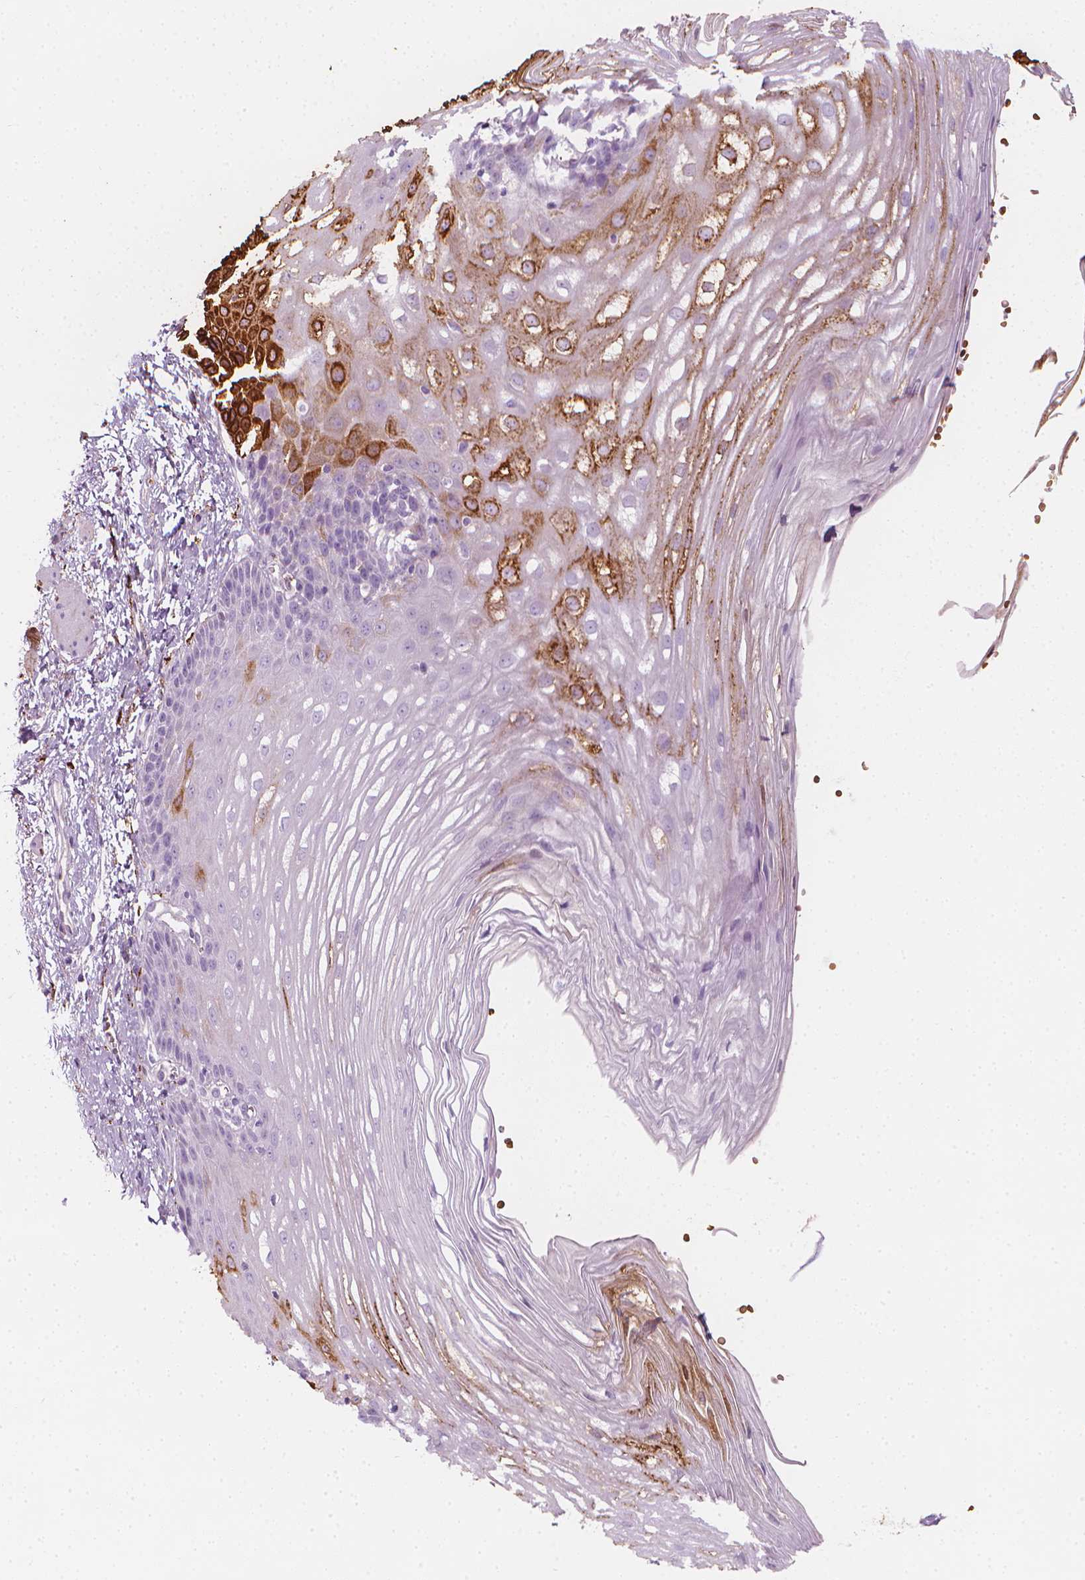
{"staining": {"intensity": "strong", "quantity": "<25%", "location": "cytoplasmic/membranous"}, "tissue": "esophagus", "cell_type": "Squamous epithelial cells", "image_type": "normal", "snomed": [{"axis": "morphology", "description": "Normal tissue, NOS"}, {"axis": "topography", "description": "Esophagus"}], "caption": "A medium amount of strong cytoplasmic/membranous expression is appreciated in approximately <25% of squamous epithelial cells in normal esophagus.", "gene": "CES1", "patient": {"sex": "male", "age": 62}}